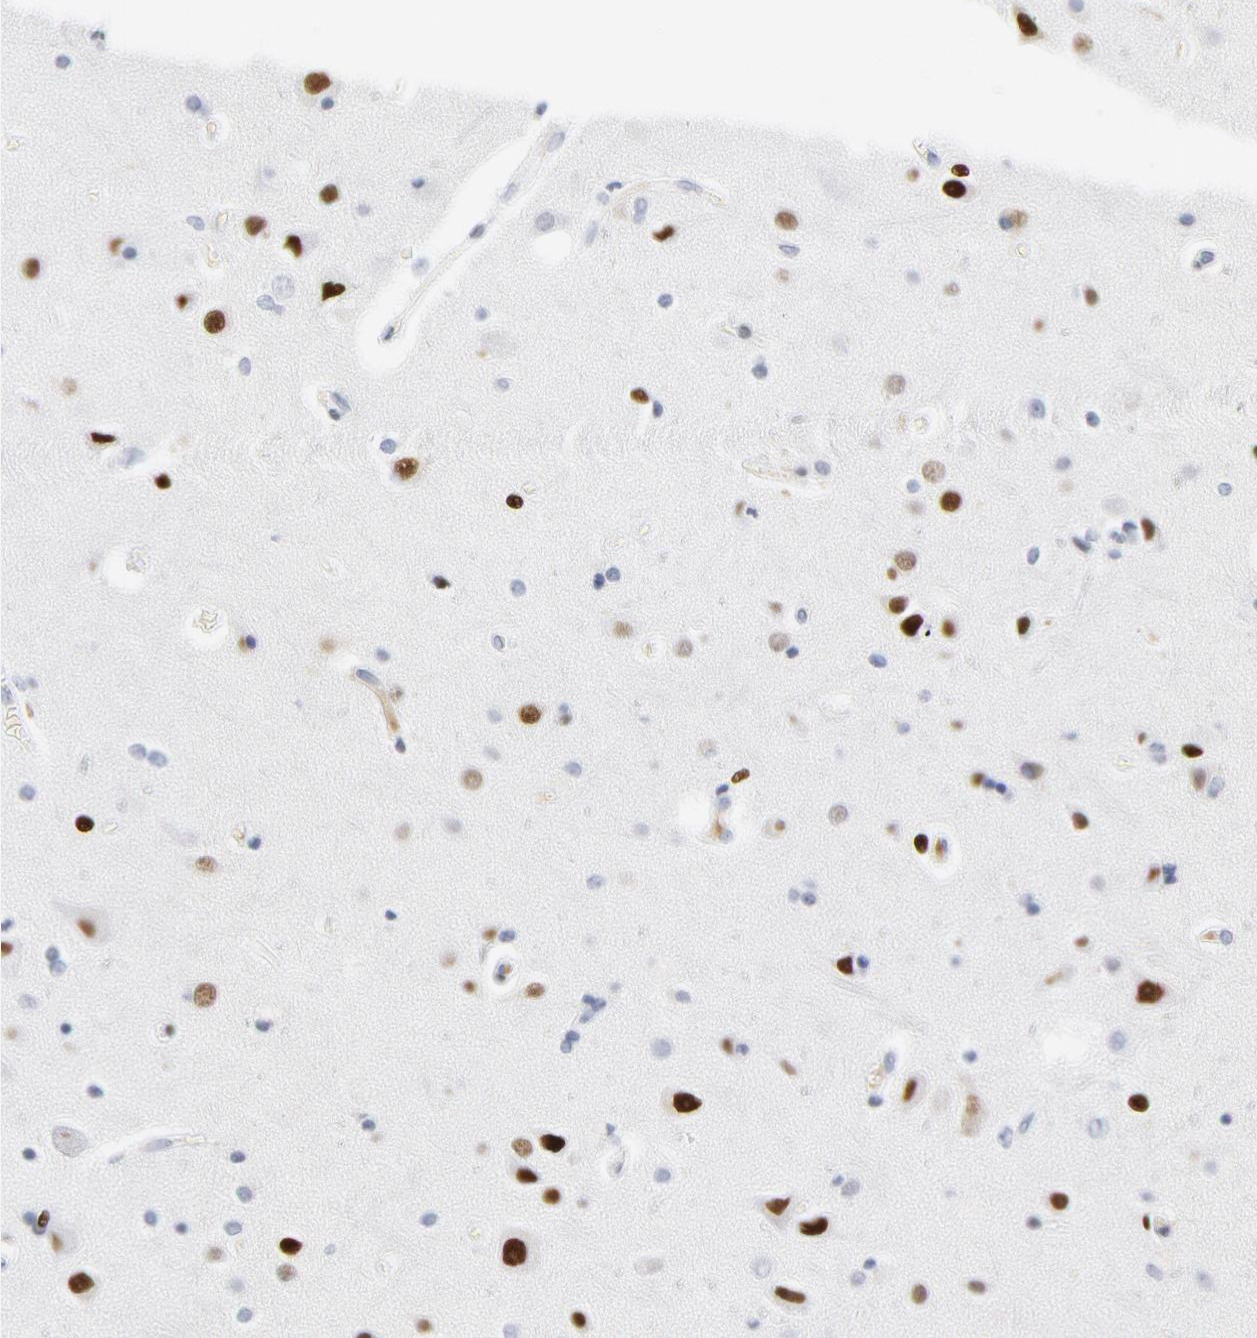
{"staining": {"intensity": "negative", "quantity": "none", "location": "none"}, "tissue": "cerebral cortex", "cell_type": "Endothelial cells", "image_type": "normal", "snomed": [{"axis": "morphology", "description": "Normal tissue, NOS"}, {"axis": "topography", "description": "Cerebral cortex"}], "caption": "Endothelial cells show no significant protein positivity in unremarkable cerebral cortex. (Immunohistochemistry, brightfield microscopy, high magnification).", "gene": "SMARCC2", "patient": {"sex": "male", "age": 62}}